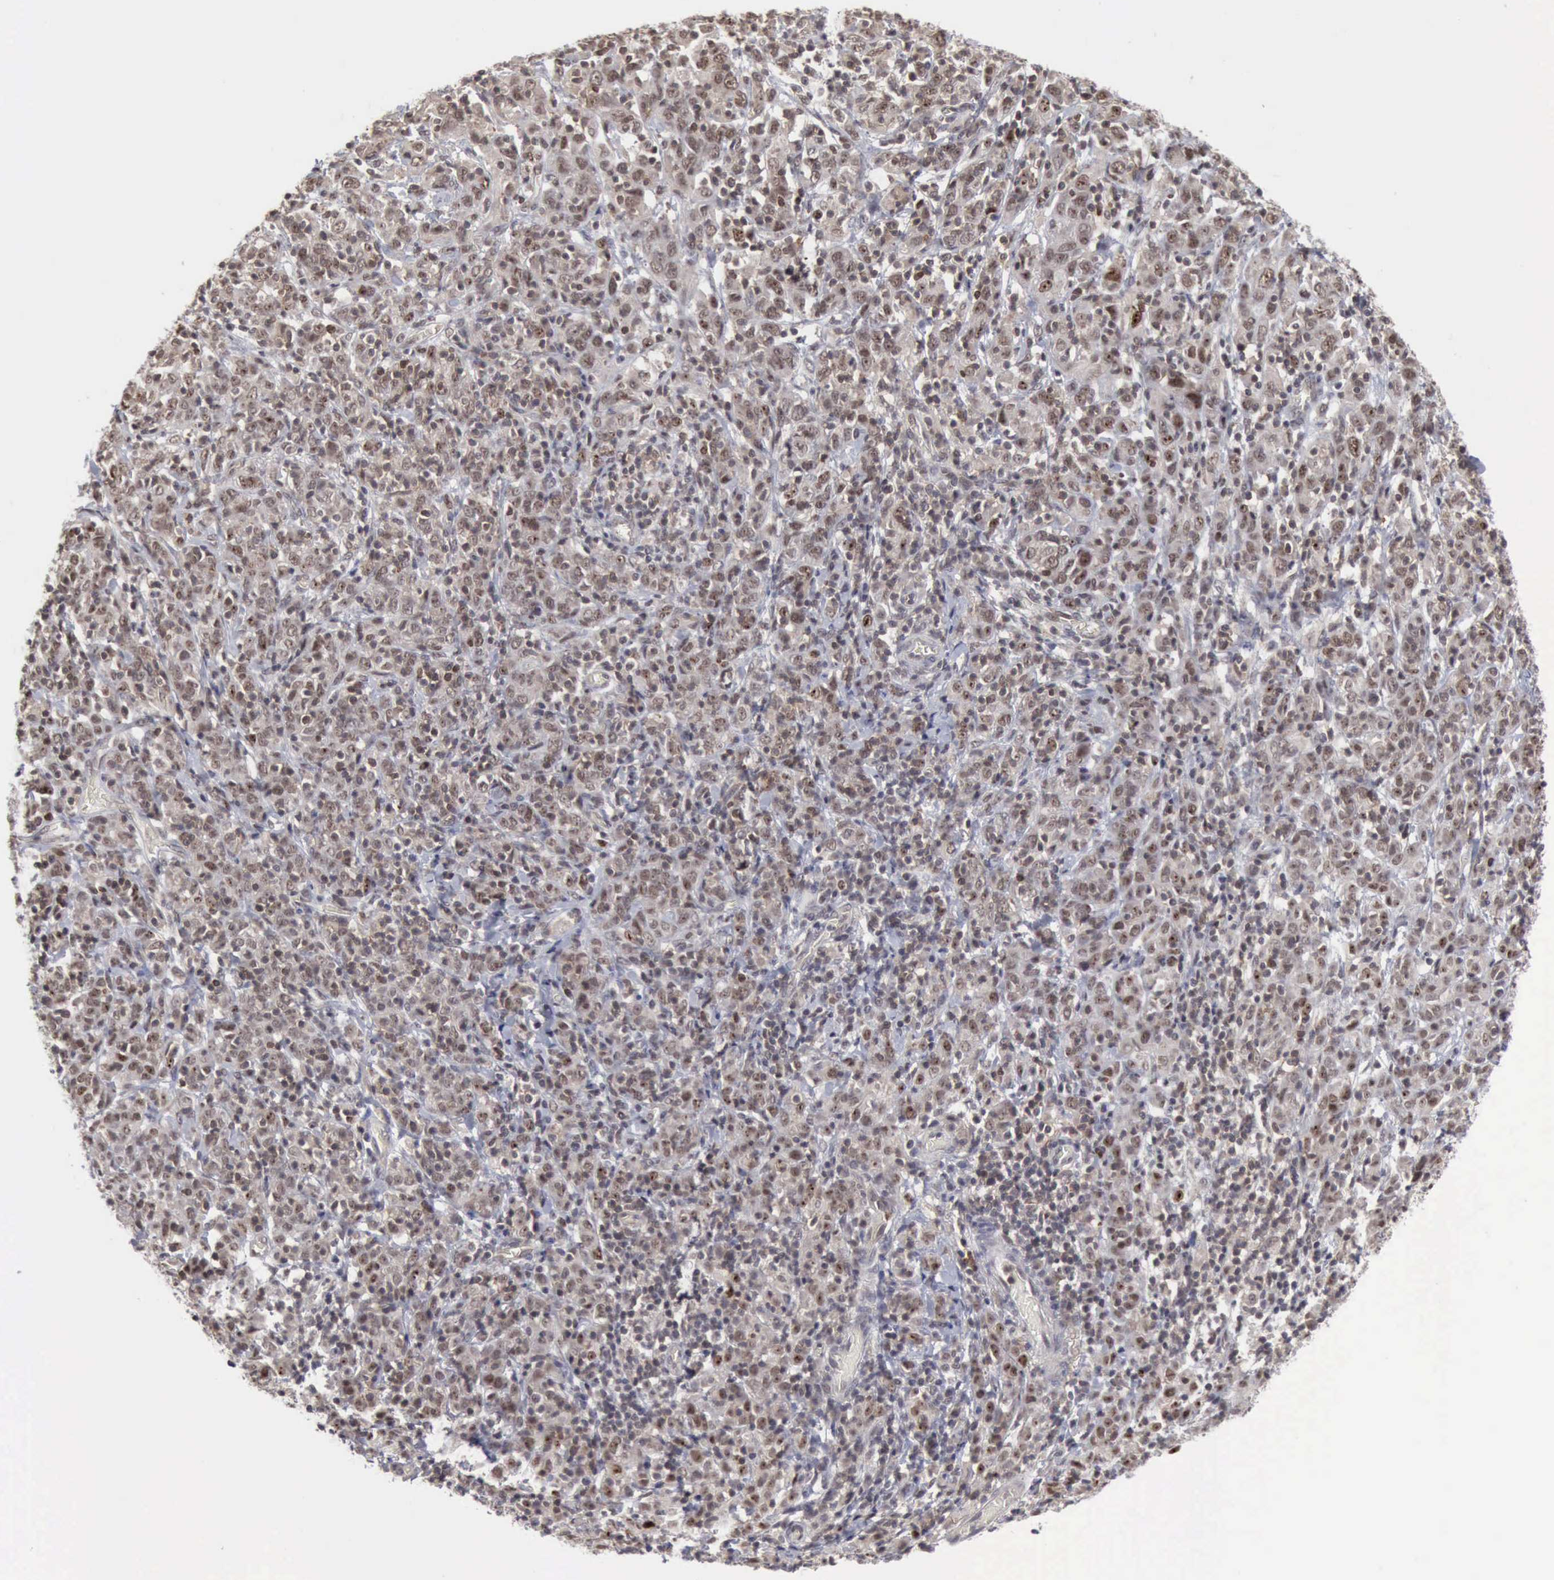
{"staining": {"intensity": "weak", "quantity": "25%-75%", "location": "nuclear"}, "tissue": "cervical cancer", "cell_type": "Tumor cells", "image_type": "cancer", "snomed": [{"axis": "morphology", "description": "Normal tissue, NOS"}, {"axis": "morphology", "description": "Squamous cell carcinoma, NOS"}, {"axis": "topography", "description": "Cervix"}], "caption": "DAB (3,3'-diaminobenzidine) immunohistochemical staining of cervical cancer (squamous cell carcinoma) demonstrates weak nuclear protein positivity in approximately 25%-75% of tumor cells.", "gene": "CDKN2A", "patient": {"sex": "female", "age": 67}}